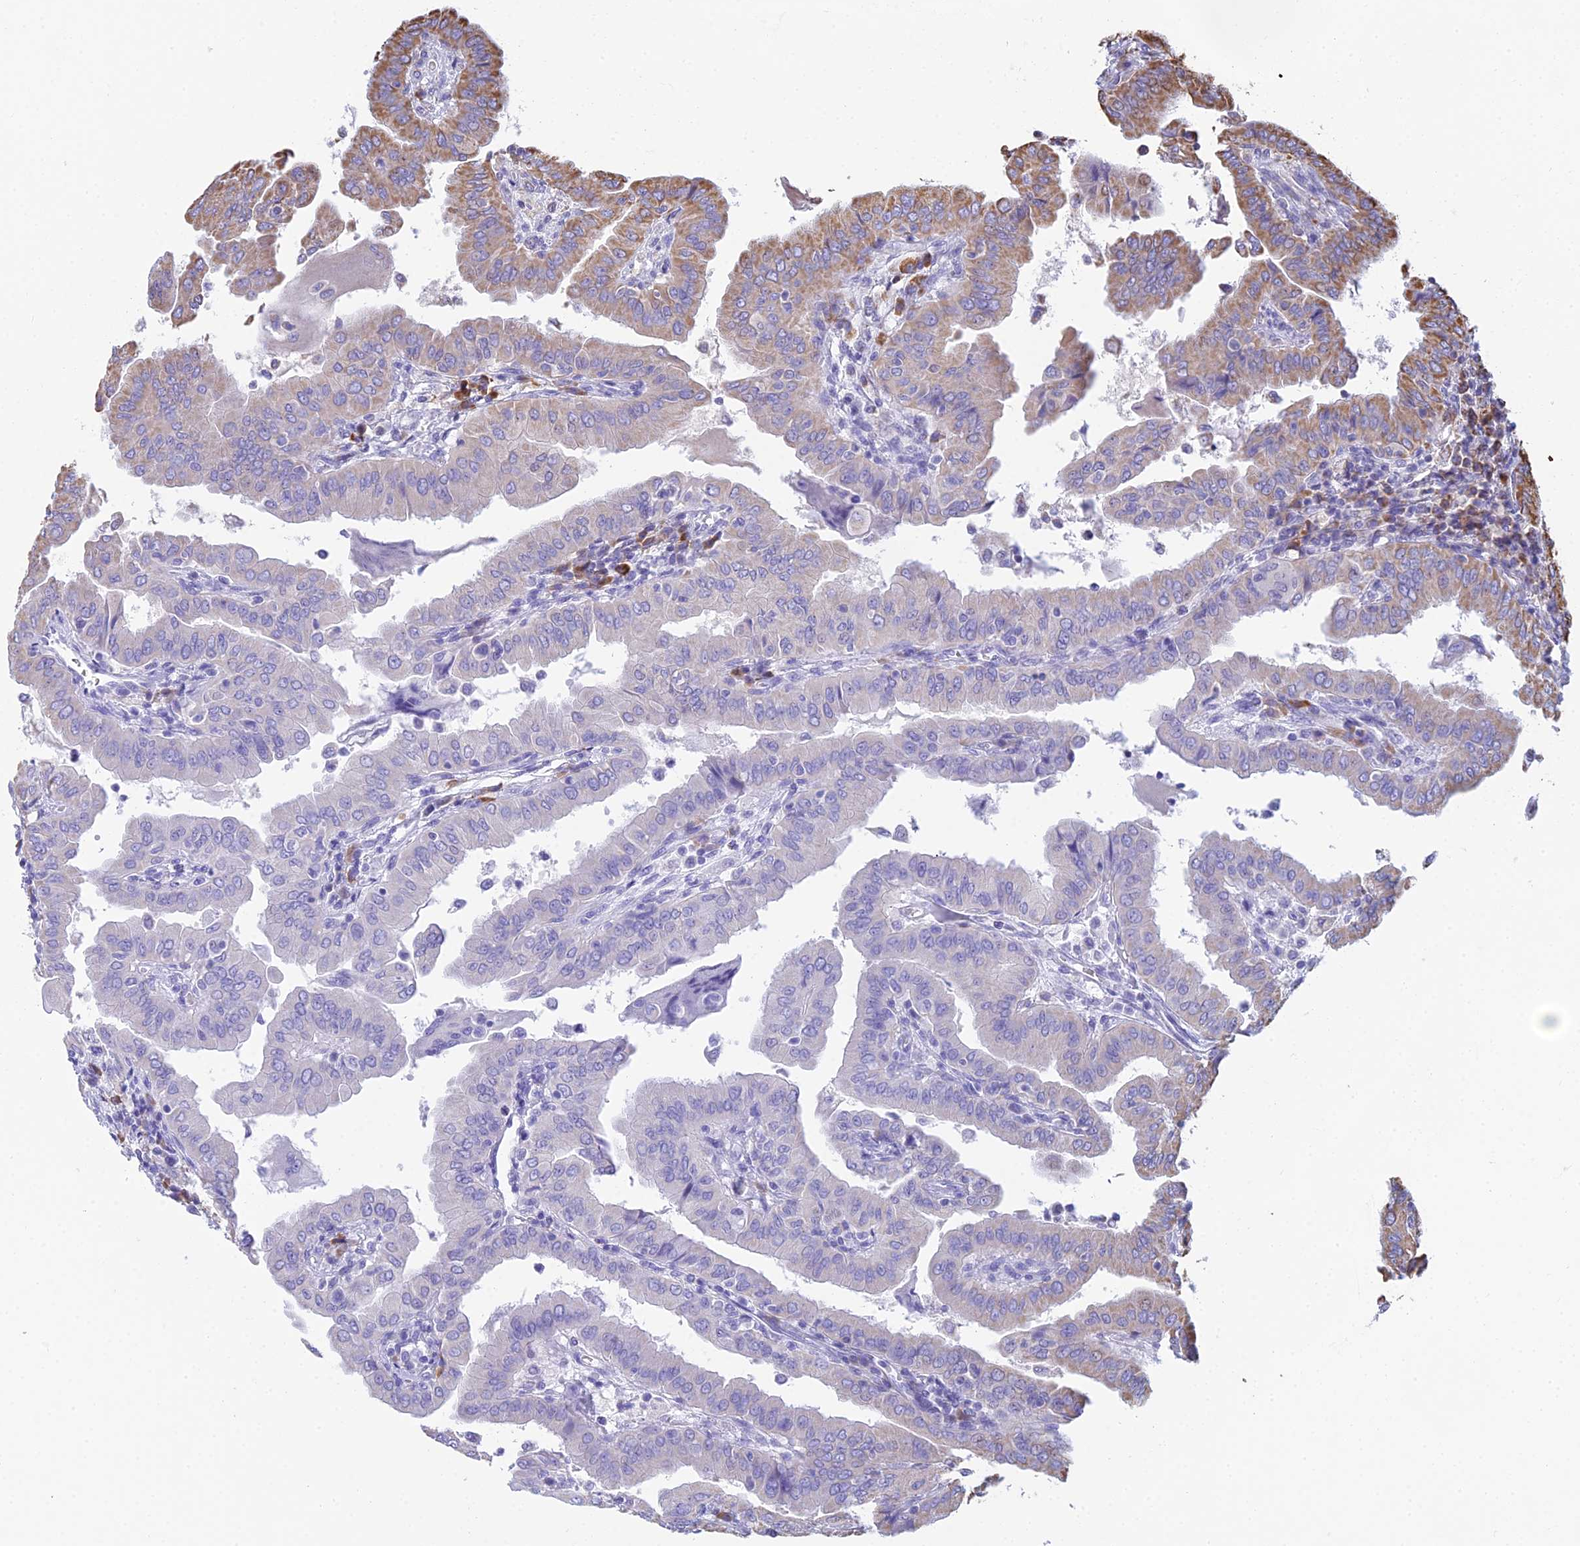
{"staining": {"intensity": "moderate", "quantity": "<25%", "location": "cytoplasmic/membranous"}, "tissue": "thyroid cancer", "cell_type": "Tumor cells", "image_type": "cancer", "snomed": [{"axis": "morphology", "description": "Papillary adenocarcinoma, NOS"}, {"axis": "topography", "description": "Thyroid gland"}], "caption": "Thyroid cancer (papillary adenocarcinoma) stained with a protein marker exhibits moderate staining in tumor cells.", "gene": "OR2W3", "patient": {"sex": "male", "age": 33}}